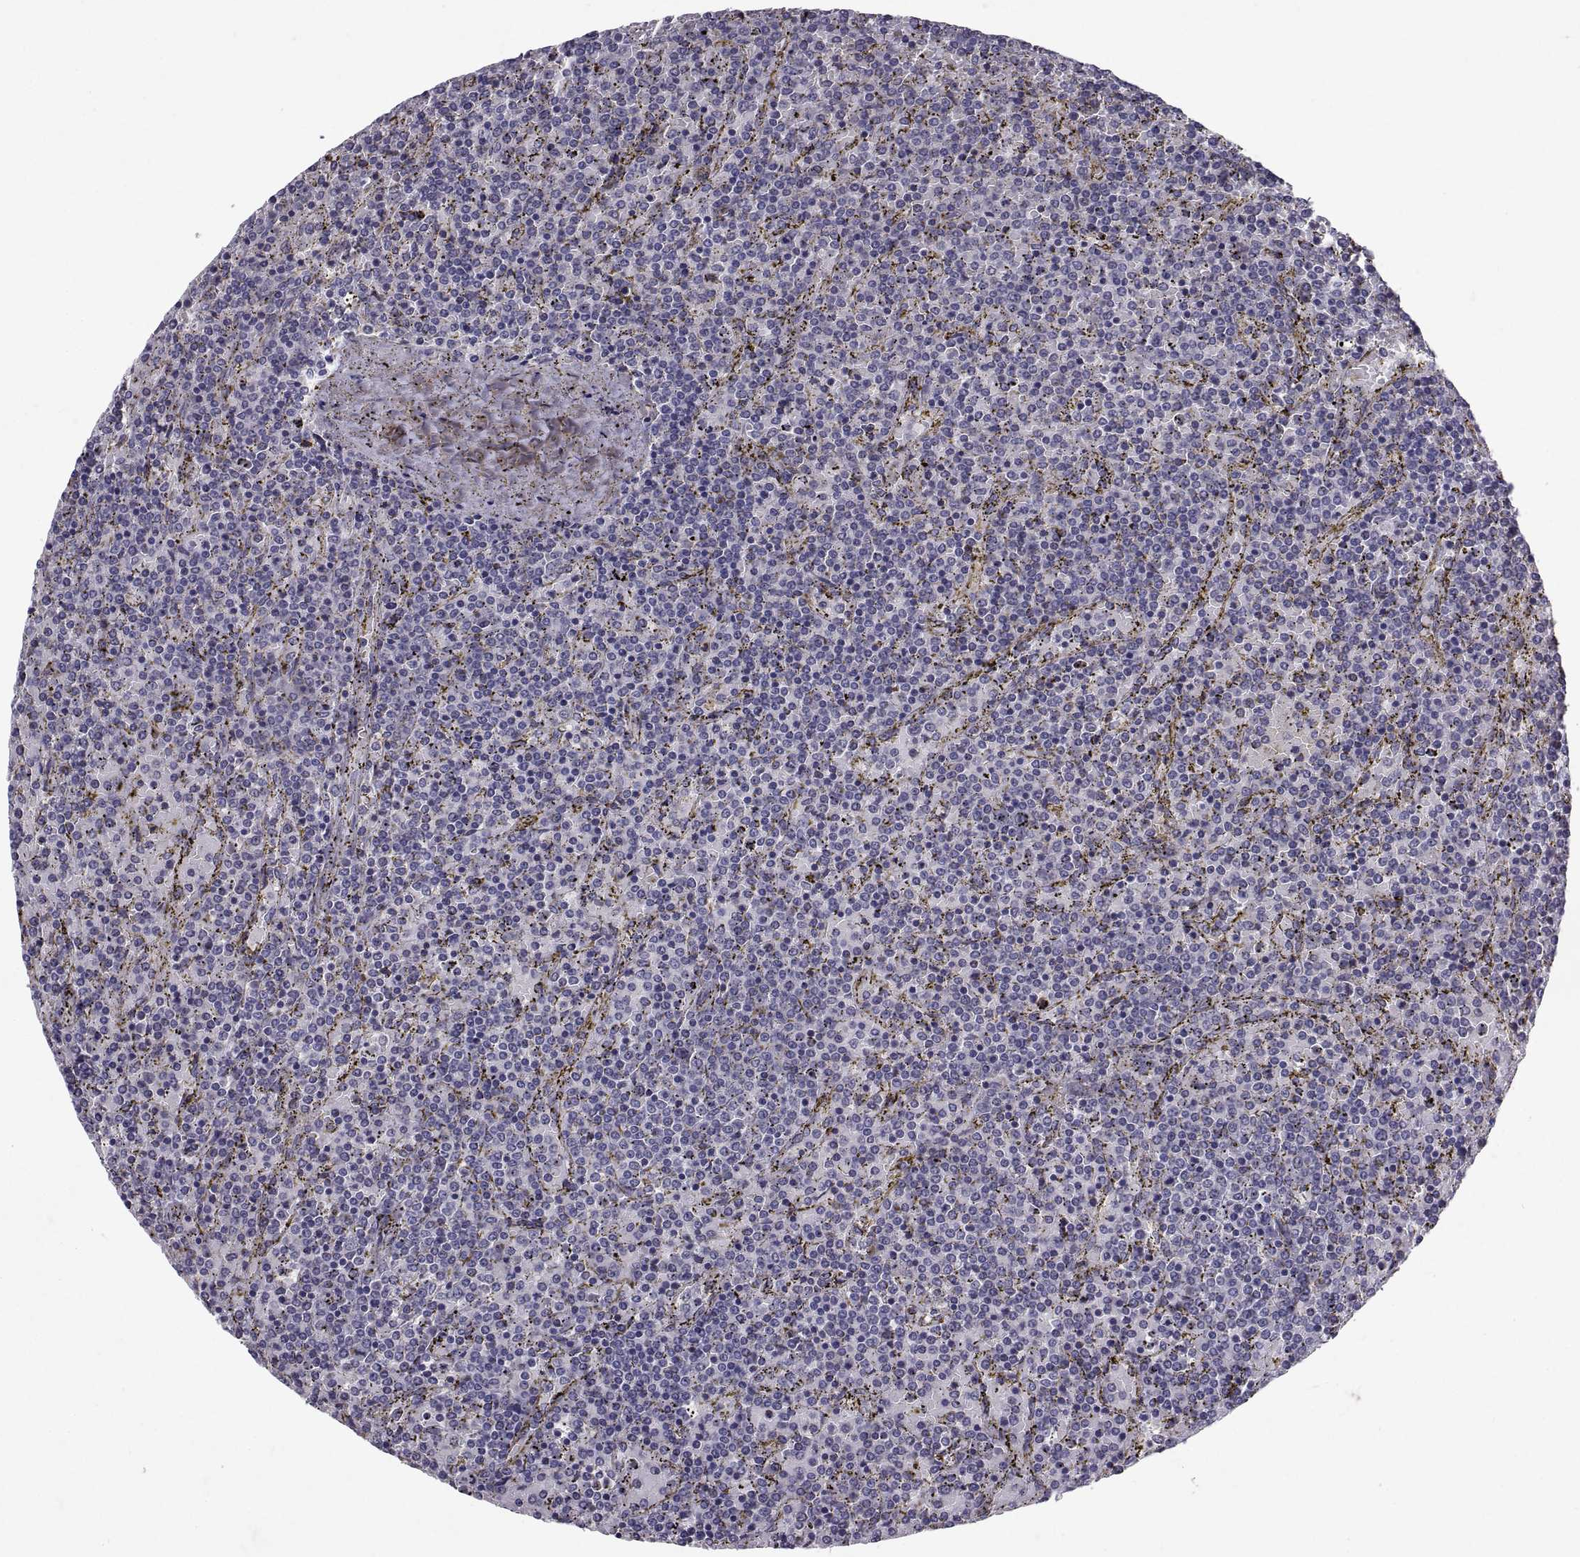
{"staining": {"intensity": "negative", "quantity": "none", "location": "none"}, "tissue": "lymphoma", "cell_type": "Tumor cells", "image_type": "cancer", "snomed": [{"axis": "morphology", "description": "Malignant lymphoma, non-Hodgkin's type, Low grade"}, {"axis": "topography", "description": "Spleen"}], "caption": "A micrograph of lymphoma stained for a protein displays no brown staining in tumor cells.", "gene": "NPTX2", "patient": {"sex": "female", "age": 77}}